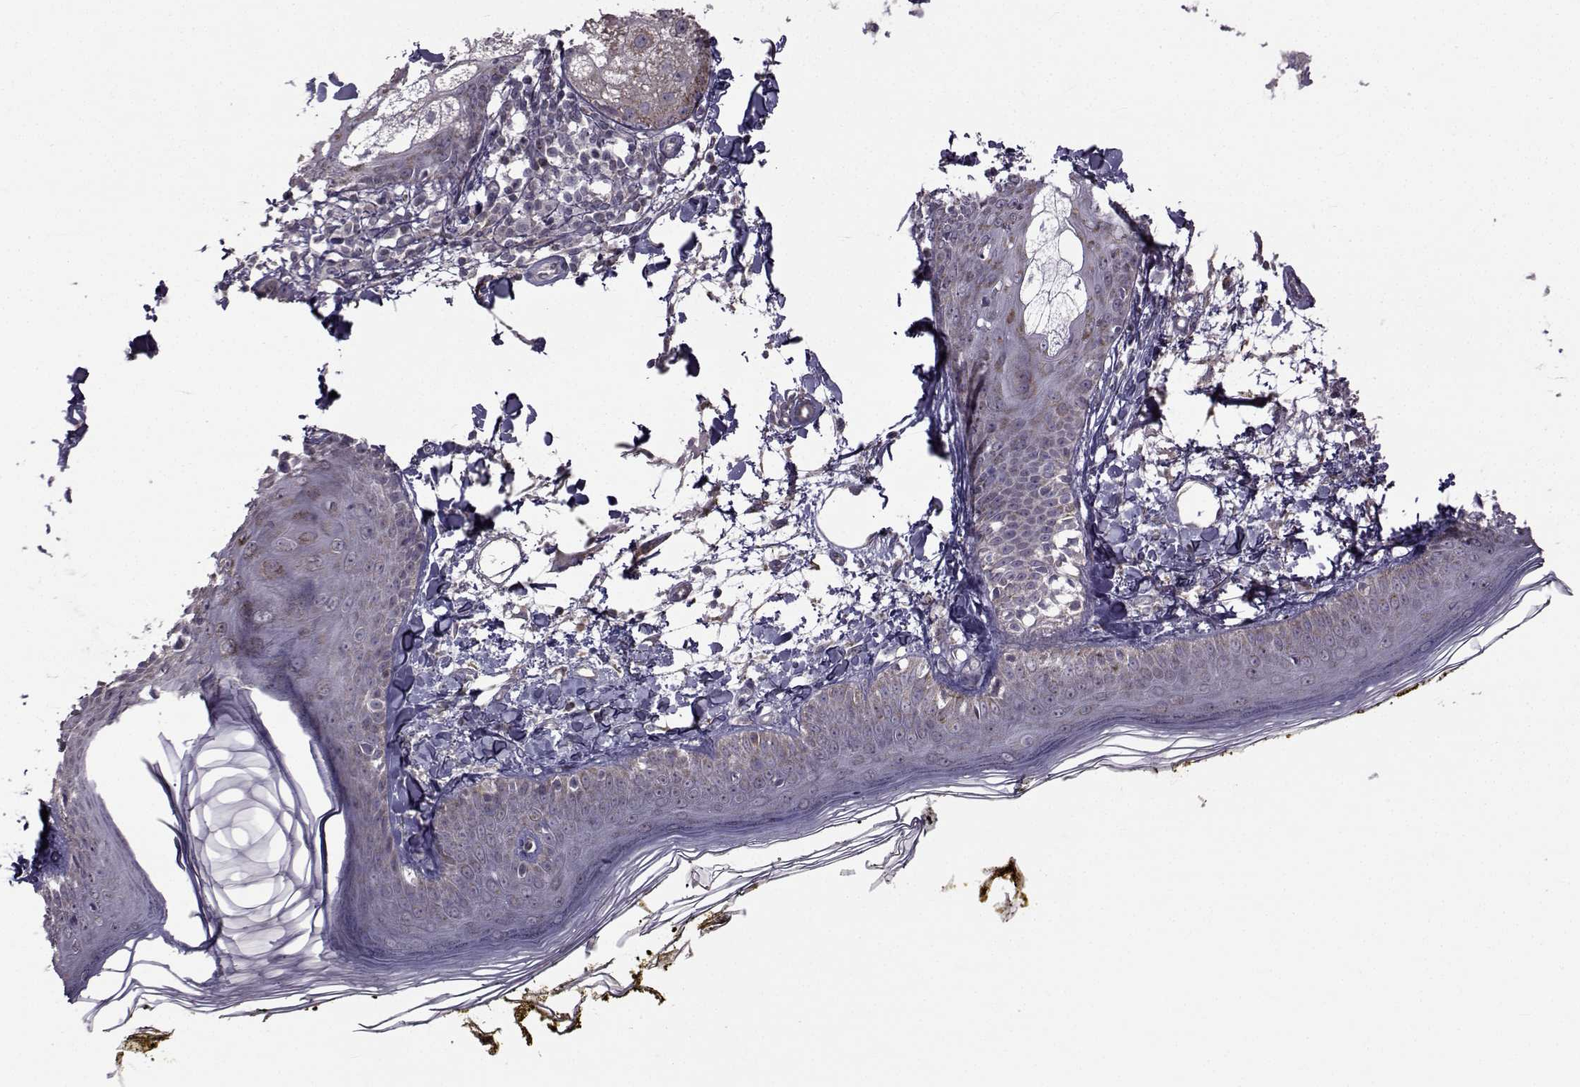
{"staining": {"intensity": "negative", "quantity": "none", "location": "none"}, "tissue": "skin", "cell_type": "Fibroblasts", "image_type": "normal", "snomed": [{"axis": "morphology", "description": "Normal tissue, NOS"}, {"axis": "topography", "description": "Skin"}], "caption": "Fibroblasts are negative for protein expression in benign human skin. (DAB immunohistochemistry with hematoxylin counter stain).", "gene": "FDXR", "patient": {"sex": "male", "age": 76}}